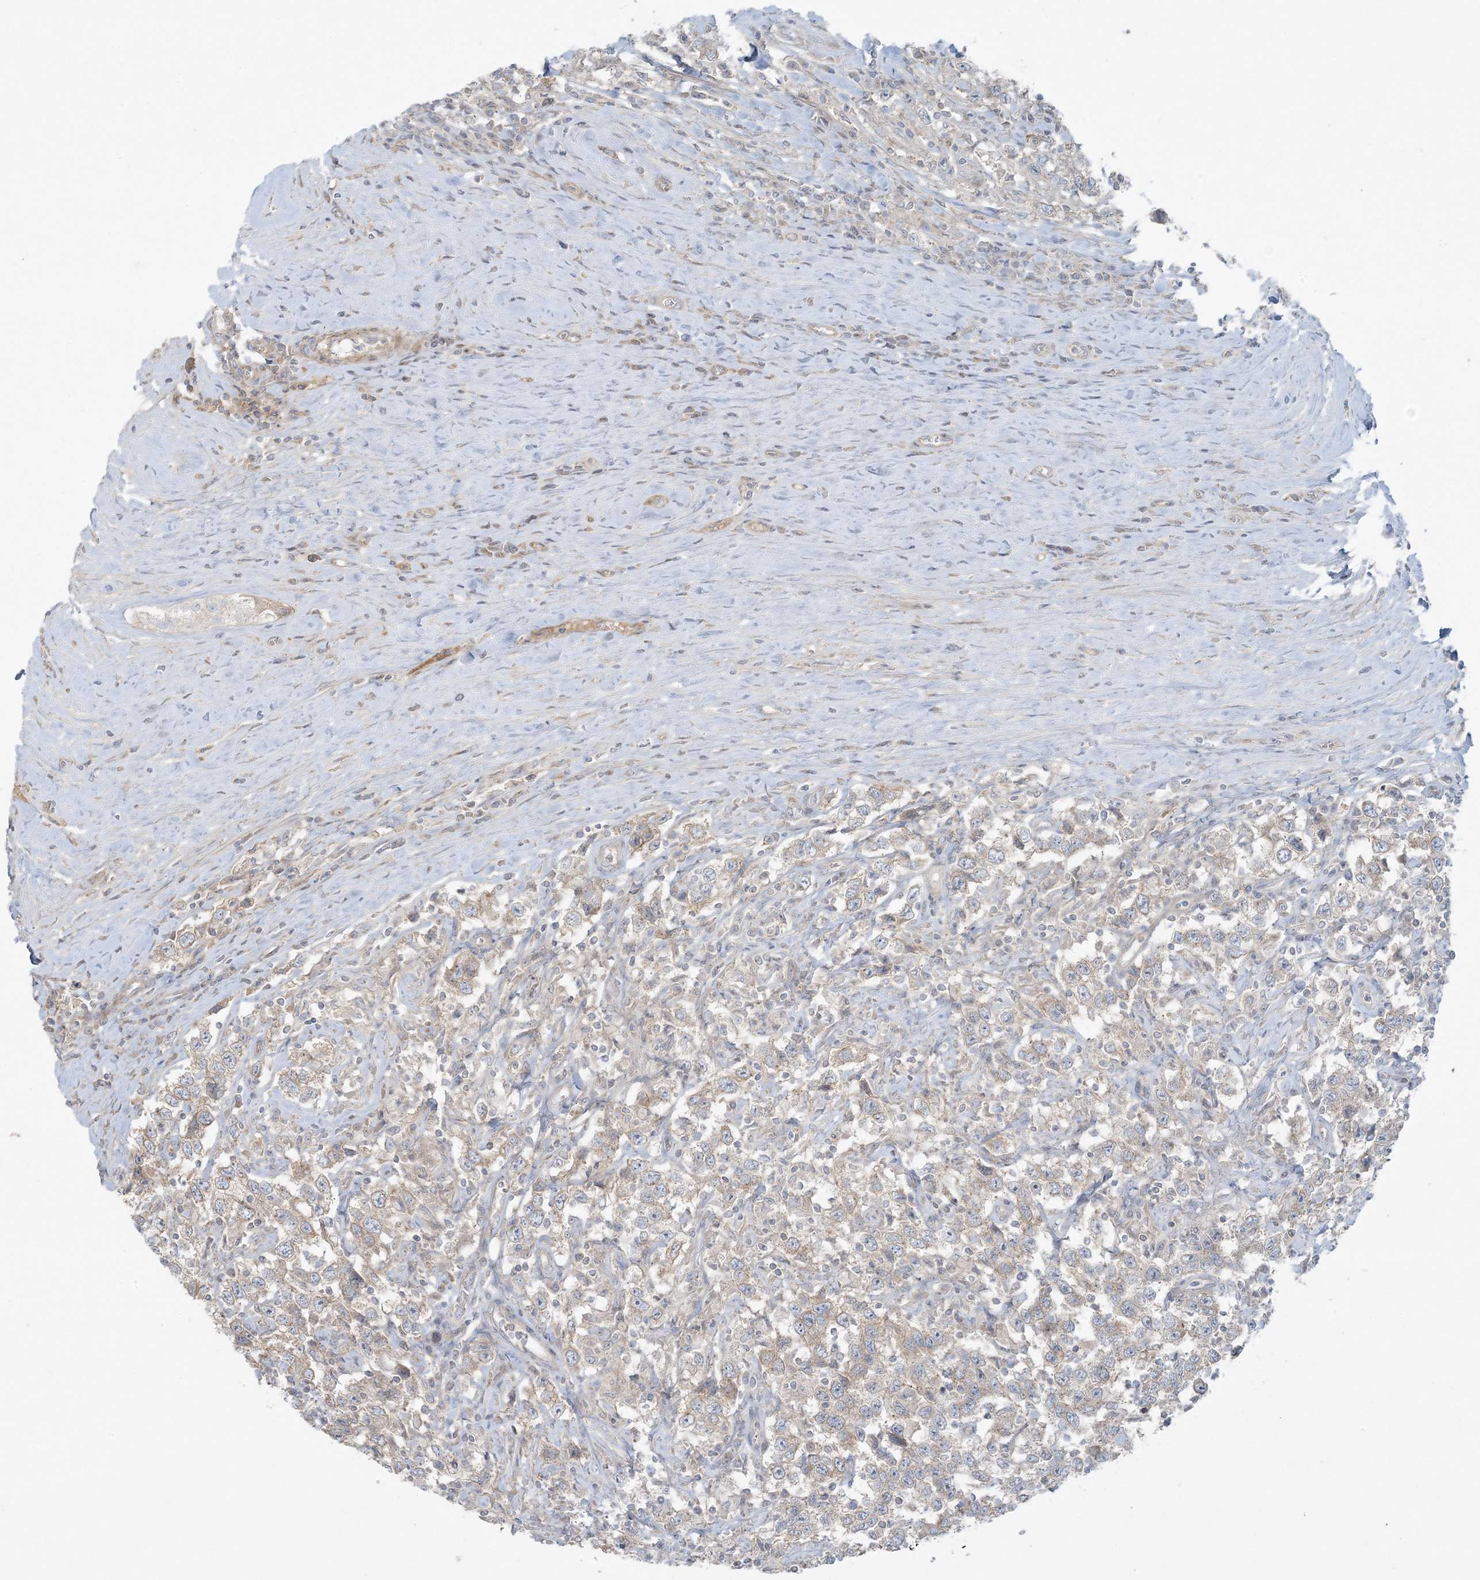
{"staining": {"intensity": "weak", "quantity": ">75%", "location": "cytoplasmic/membranous"}, "tissue": "testis cancer", "cell_type": "Tumor cells", "image_type": "cancer", "snomed": [{"axis": "morphology", "description": "Seminoma, NOS"}, {"axis": "topography", "description": "Testis"}], "caption": "This photomicrograph displays IHC staining of testis cancer (seminoma), with low weak cytoplasmic/membranous staining in about >75% of tumor cells.", "gene": "PIK3R4", "patient": {"sex": "male", "age": 41}}